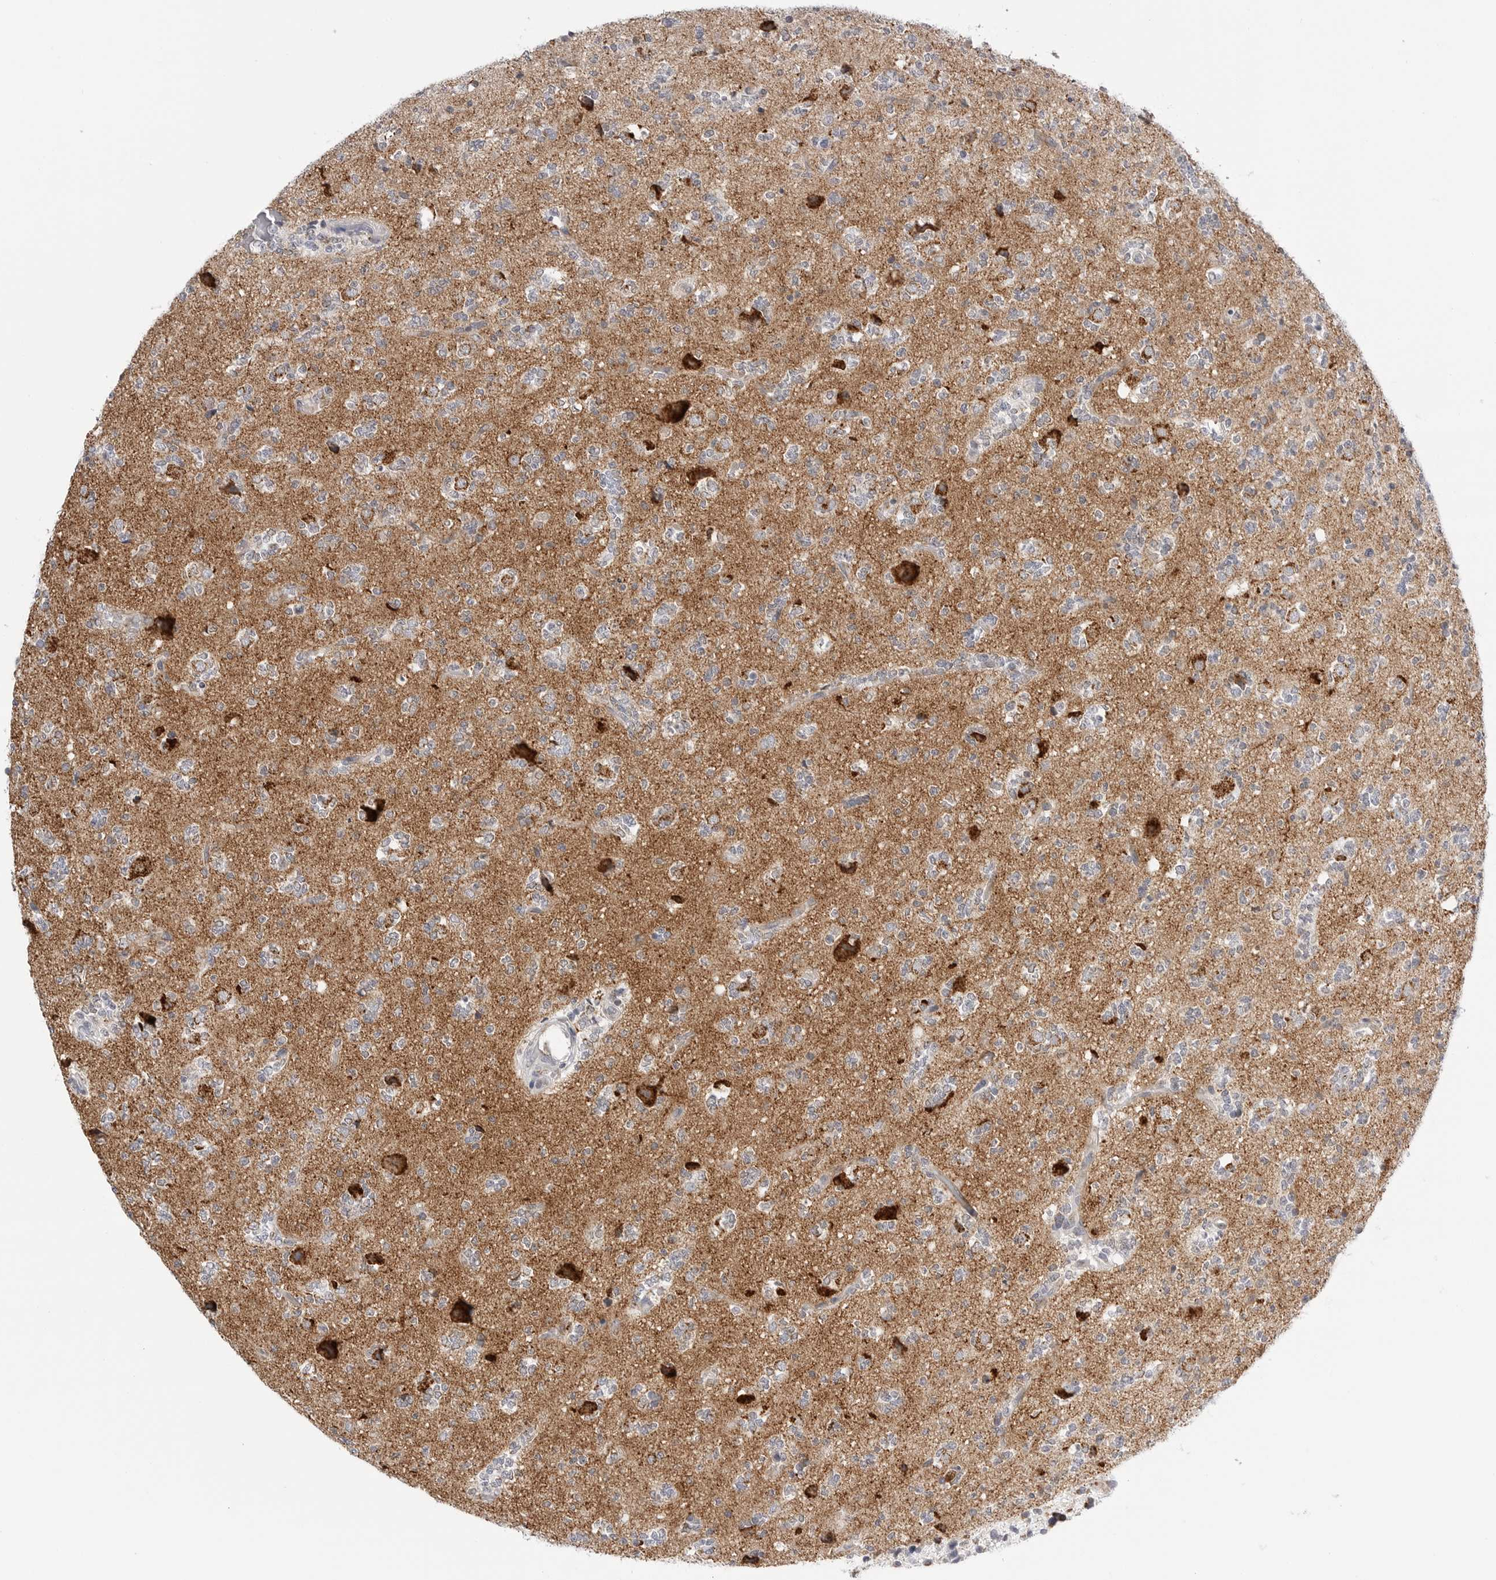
{"staining": {"intensity": "weak", "quantity": "<25%", "location": "cytoplasmic/membranous"}, "tissue": "glioma", "cell_type": "Tumor cells", "image_type": "cancer", "snomed": [{"axis": "morphology", "description": "Glioma, malignant, High grade"}, {"axis": "topography", "description": "Brain"}], "caption": "Immunohistochemistry (IHC) micrograph of neoplastic tissue: glioma stained with DAB displays no significant protein positivity in tumor cells.", "gene": "ATP5IF1", "patient": {"sex": "female", "age": 62}}